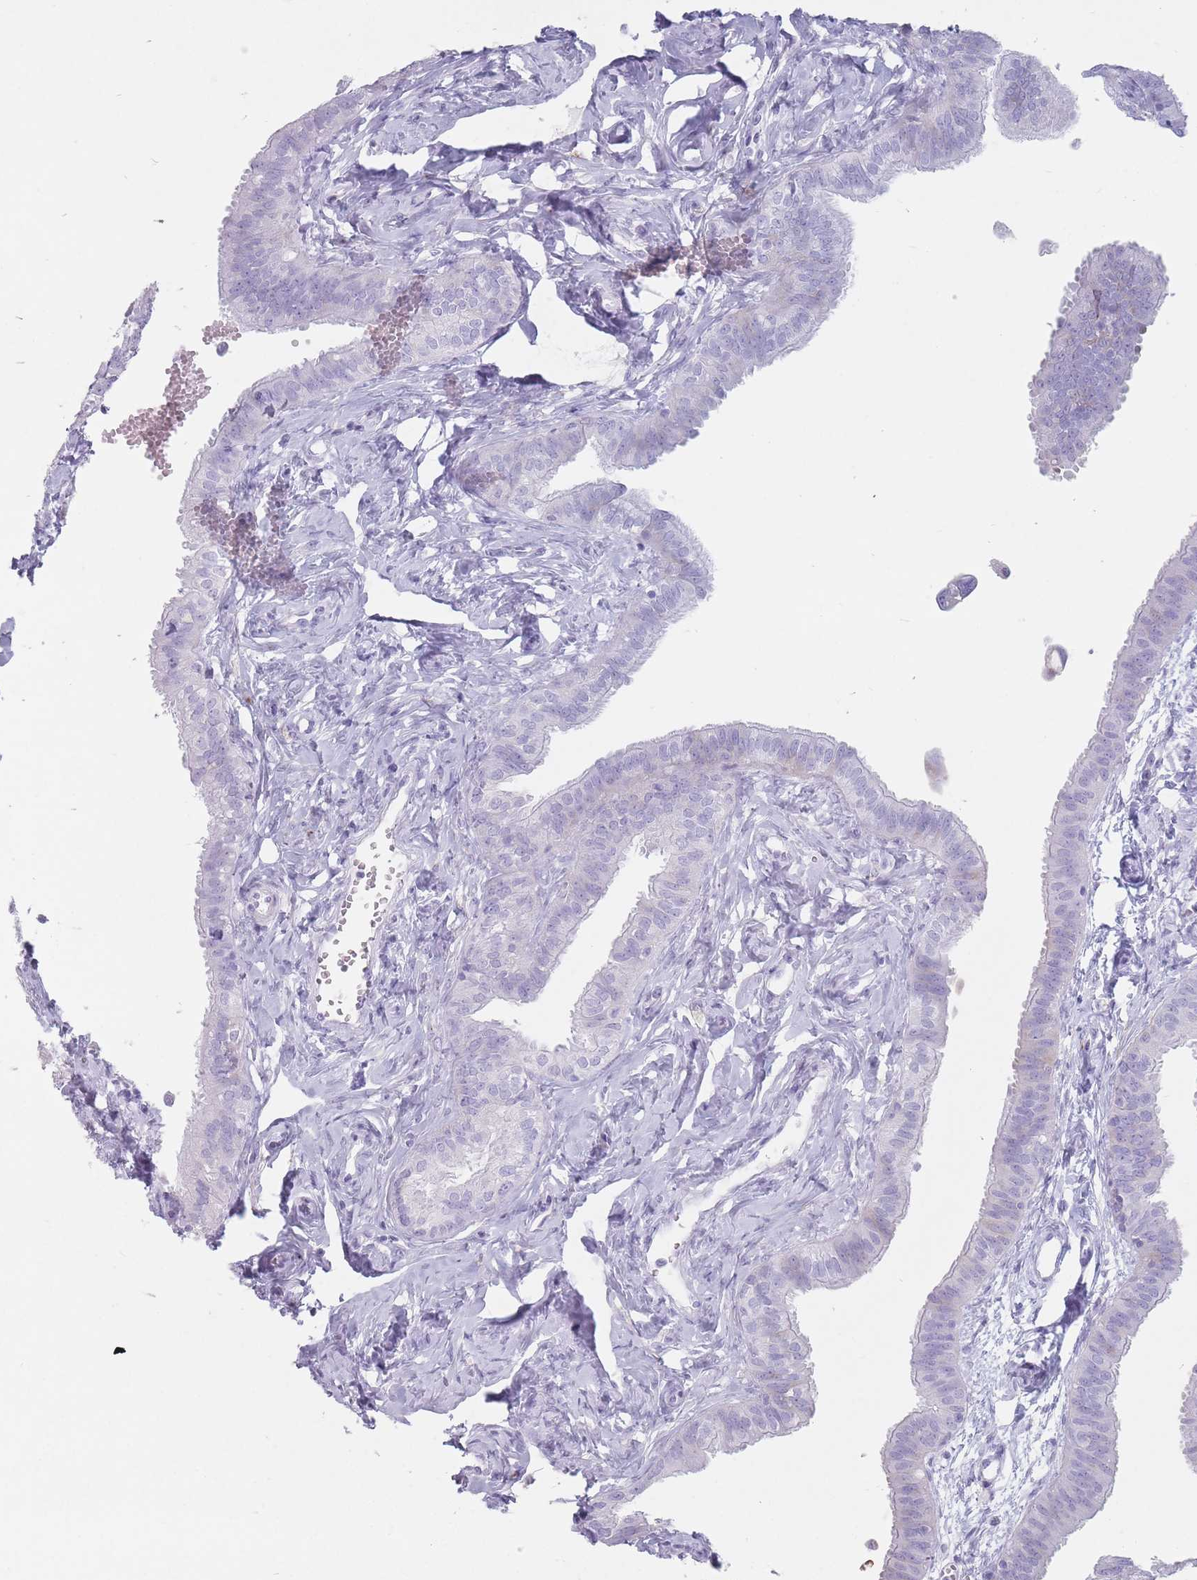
{"staining": {"intensity": "negative", "quantity": "none", "location": "none"}, "tissue": "fallopian tube", "cell_type": "Glandular cells", "image_type": "normal", "snomed": [{"axis": "morphology", "description": "Normal tissue, NOS"}, {"axis": "morphology", "description": "Carcinoma, NOS"}, {"axis": "topography", "description": "Fallopian tube"}, {"axis": "topography", "description": "Ovary"}], "caption": "Histopathology image shows no protein positivity in glandular cells of normal fallopian tube. (DAB (3,3'-diaminobenzidine) immunohistochemistry, high magnification).", "gene": "ST3GAL5", "patient": {"sex": "female", "age": 59}}